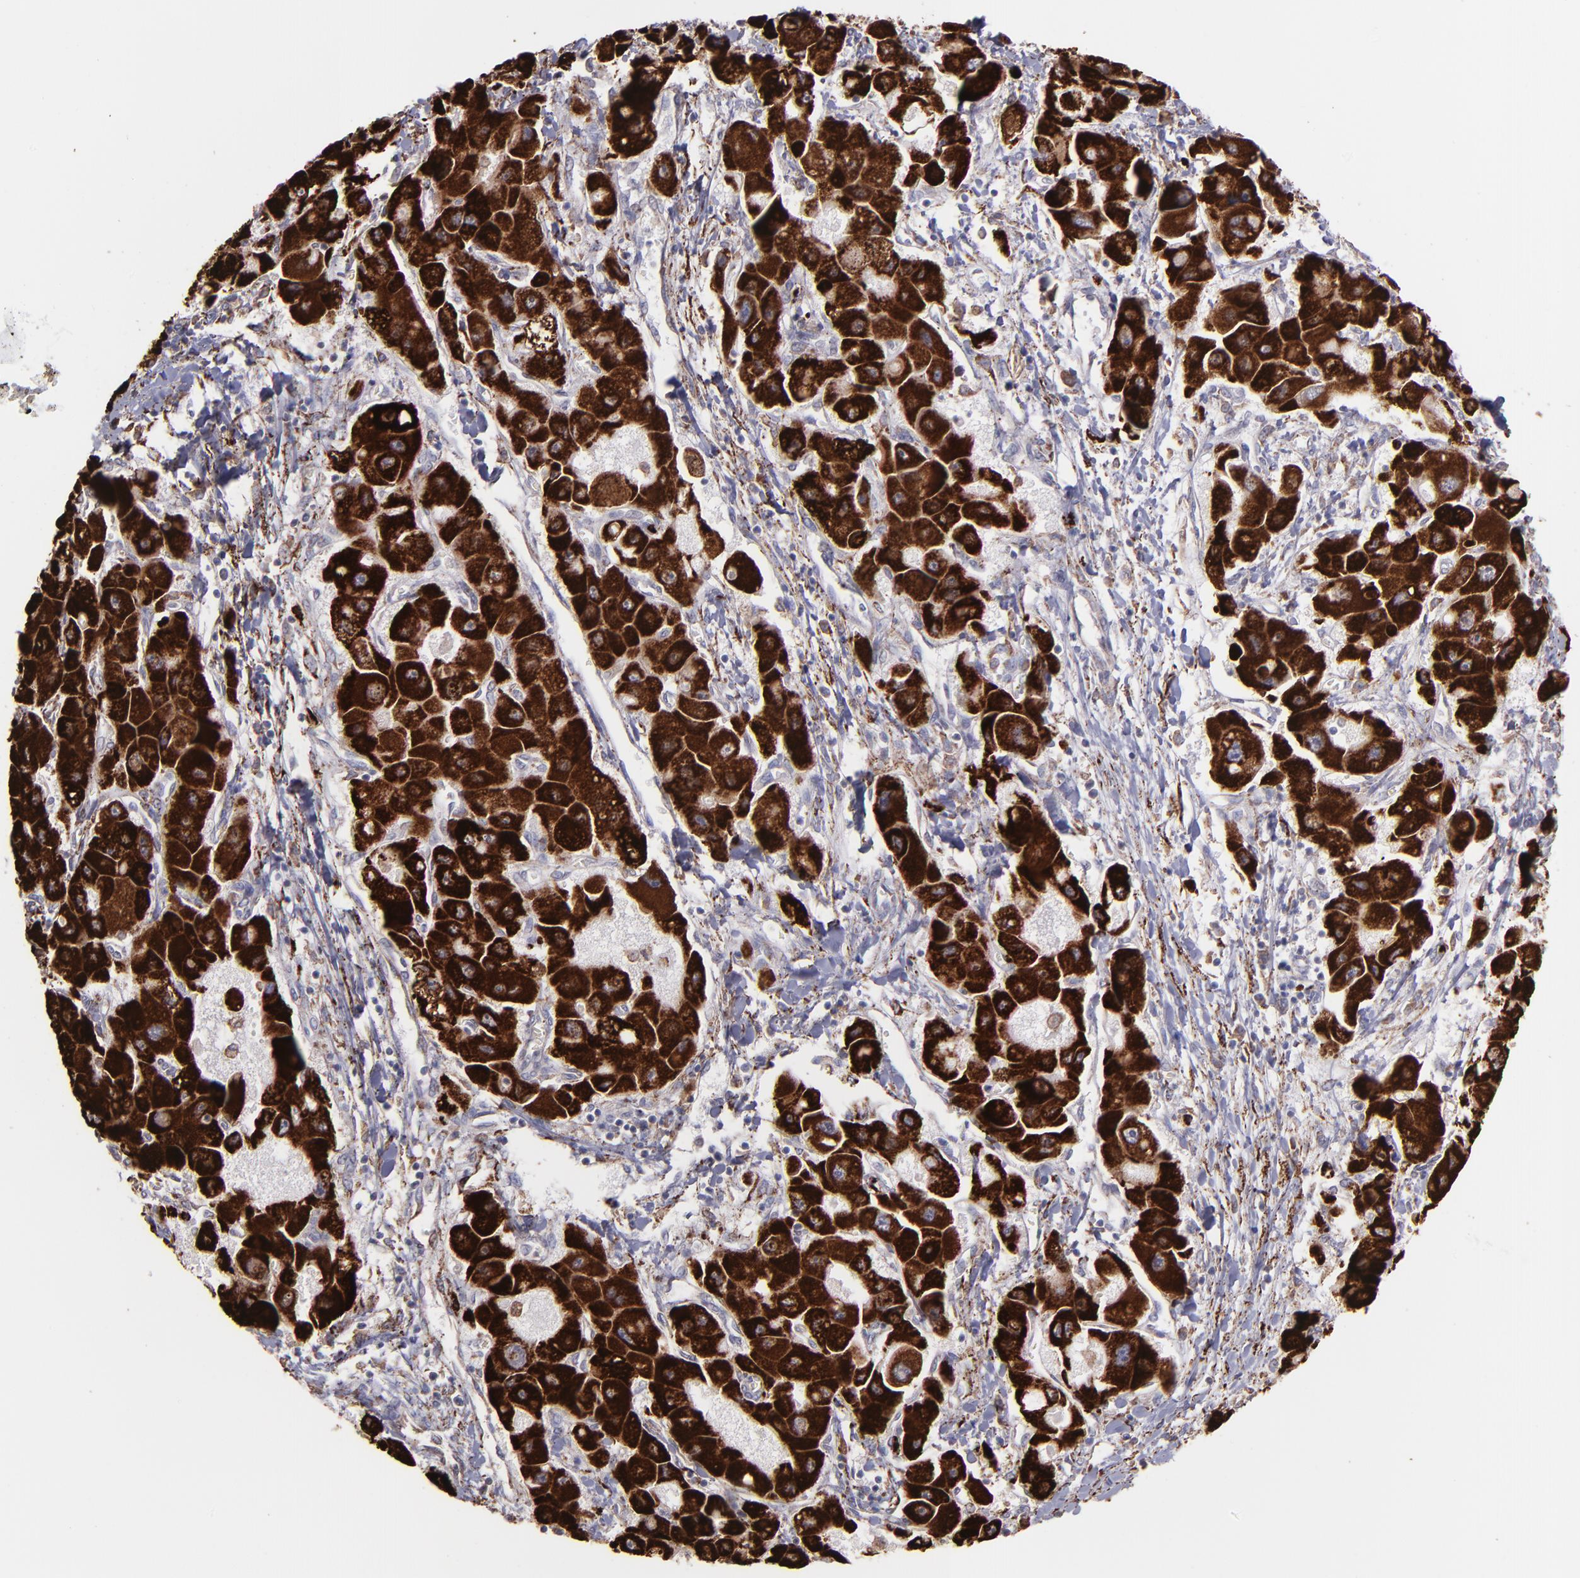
{"staining": {"intensity": "strong", "quantity": ">75%", "location": "cytoplasmic/membranous"}, "tissue": "liver cancer", "cell_type": "Tumor cells", "image_type": "cancer", "snomed": [{"axis": "morphology", "description": "Carcinoma, Hepatocellular, NOS"}, {"axis": "topography", "description": "Liver"}], "caption": "Immunohistochemistry (IHC) of human liver cancer (hepatocellular carcinoma) reveals high levels of strong cytoplasmic/membranous staining in approximately >75% of tumor cells.", "gene": "MAOB", "patient": {"sex": "male", "age": 24}}